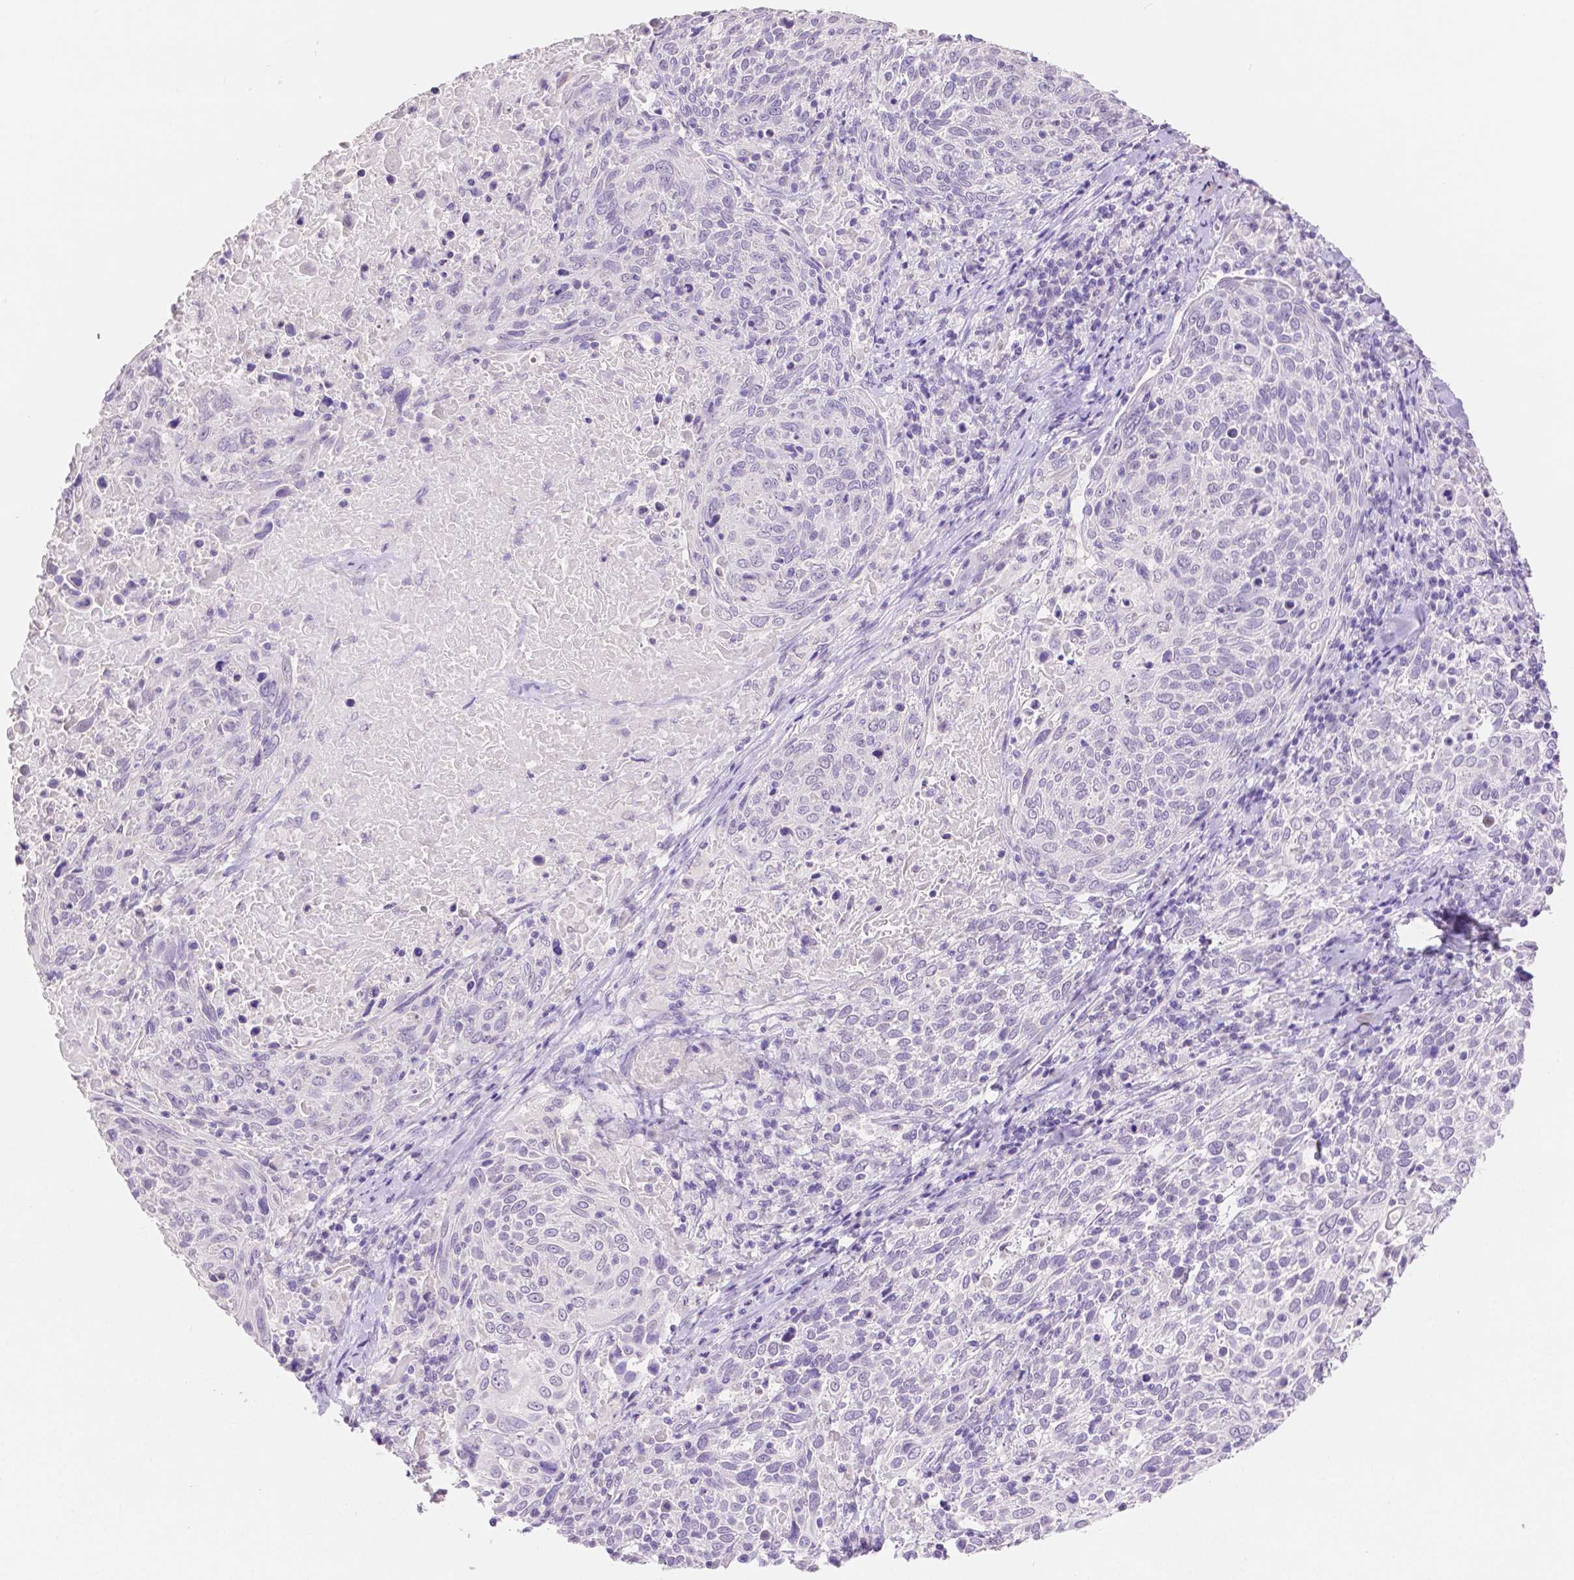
{"staining": {"intensity": "negative", "quantity": "none", "location": "none"}, "tissue": "cervical cancer", "cell_type": "Tumor cells", "image_type": "cancer", "snomed": [{"axis": "morphology", "description": "Squamous cell carcinoma, NOS"}, {"axis": "topography", "description": "Cervix"}], "caption": "There is no significant expression in tumor cells of cervical squamous cell carcinoma.", "gene": "HNF1B", "patient": {"sex": "female", "age": 61}}